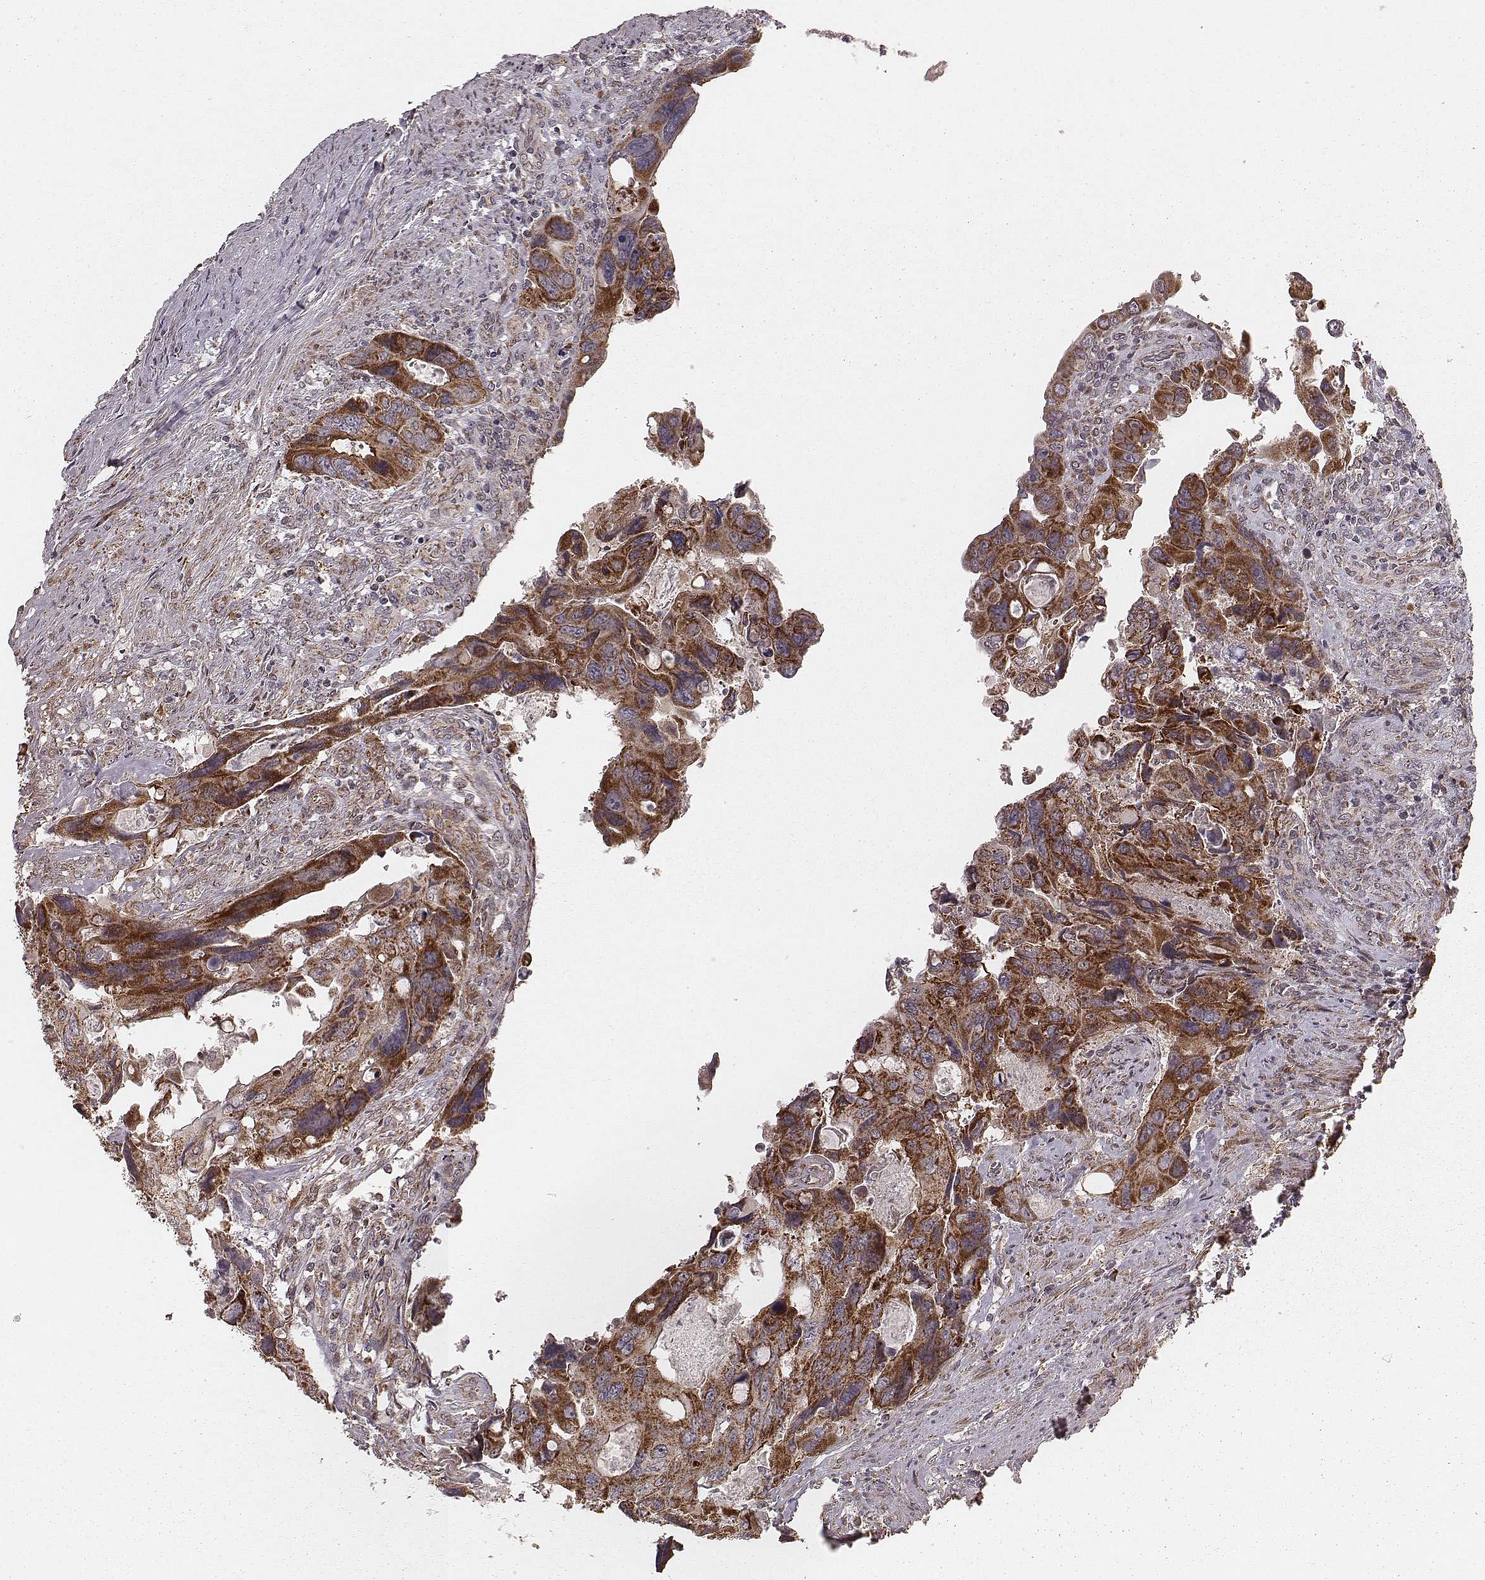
{"staining": {"intensity": "moderate", "quantity": ">75%", "location": "cytoplasmic/membranous"}, "tissue": "colorectal cancer", "cell_type": "Tumor cells", "image_type": "cancer", "snomed": [{"axis": "morphology", "description": "Adenocarcinoma, NOS"}, {"axis": "topography", "description": "Rectum"}], "caption": "Moderate cytoplasmic/membranous staining is seen in about >75% of tumor cells in colorectal cancer (adenocarcinoma).", "gene": "NDUFA7", "patient": {"sex": "male", "age": 62}}